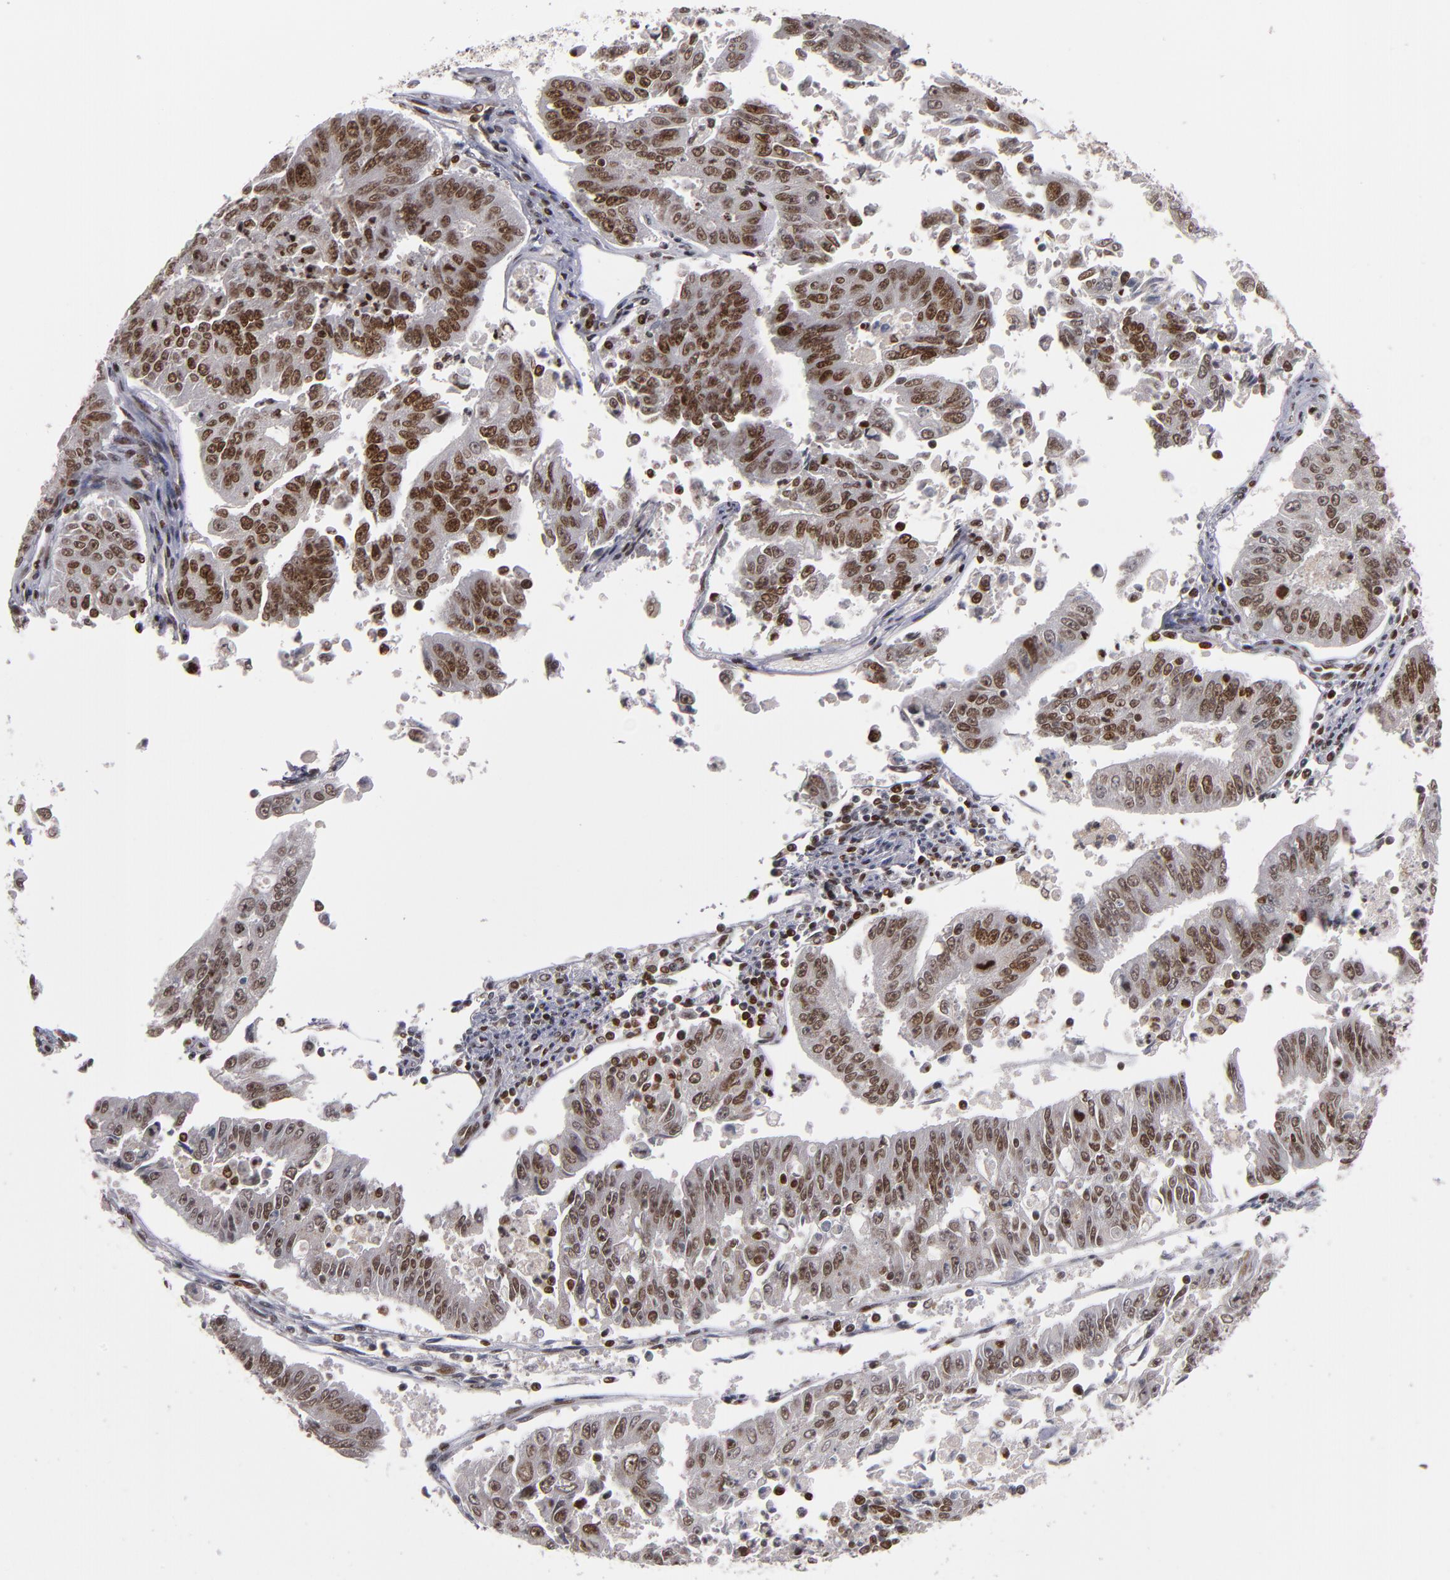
{"staining": {"intensity": "moderate", "quantity": ">75%", "location": "nuclear"}, "tissue": "endometrial cancer", "cell_type": "Tumor cells", "image_type": "cancer", "snomed": [{"axis": "morphology", "description": "Adenocarcinoma, NOS"}, {"axis": "topography", "description": "Endometrium"}], "caption": "The histopathology image demonstrates immunohistochemical staining of endometrial adenocarcinoma. There is moderate nuclear expression is seen in about >75% of tumor cells.", "gene": "KDM6A", "patient": {"sex": "female", "age": 42}}